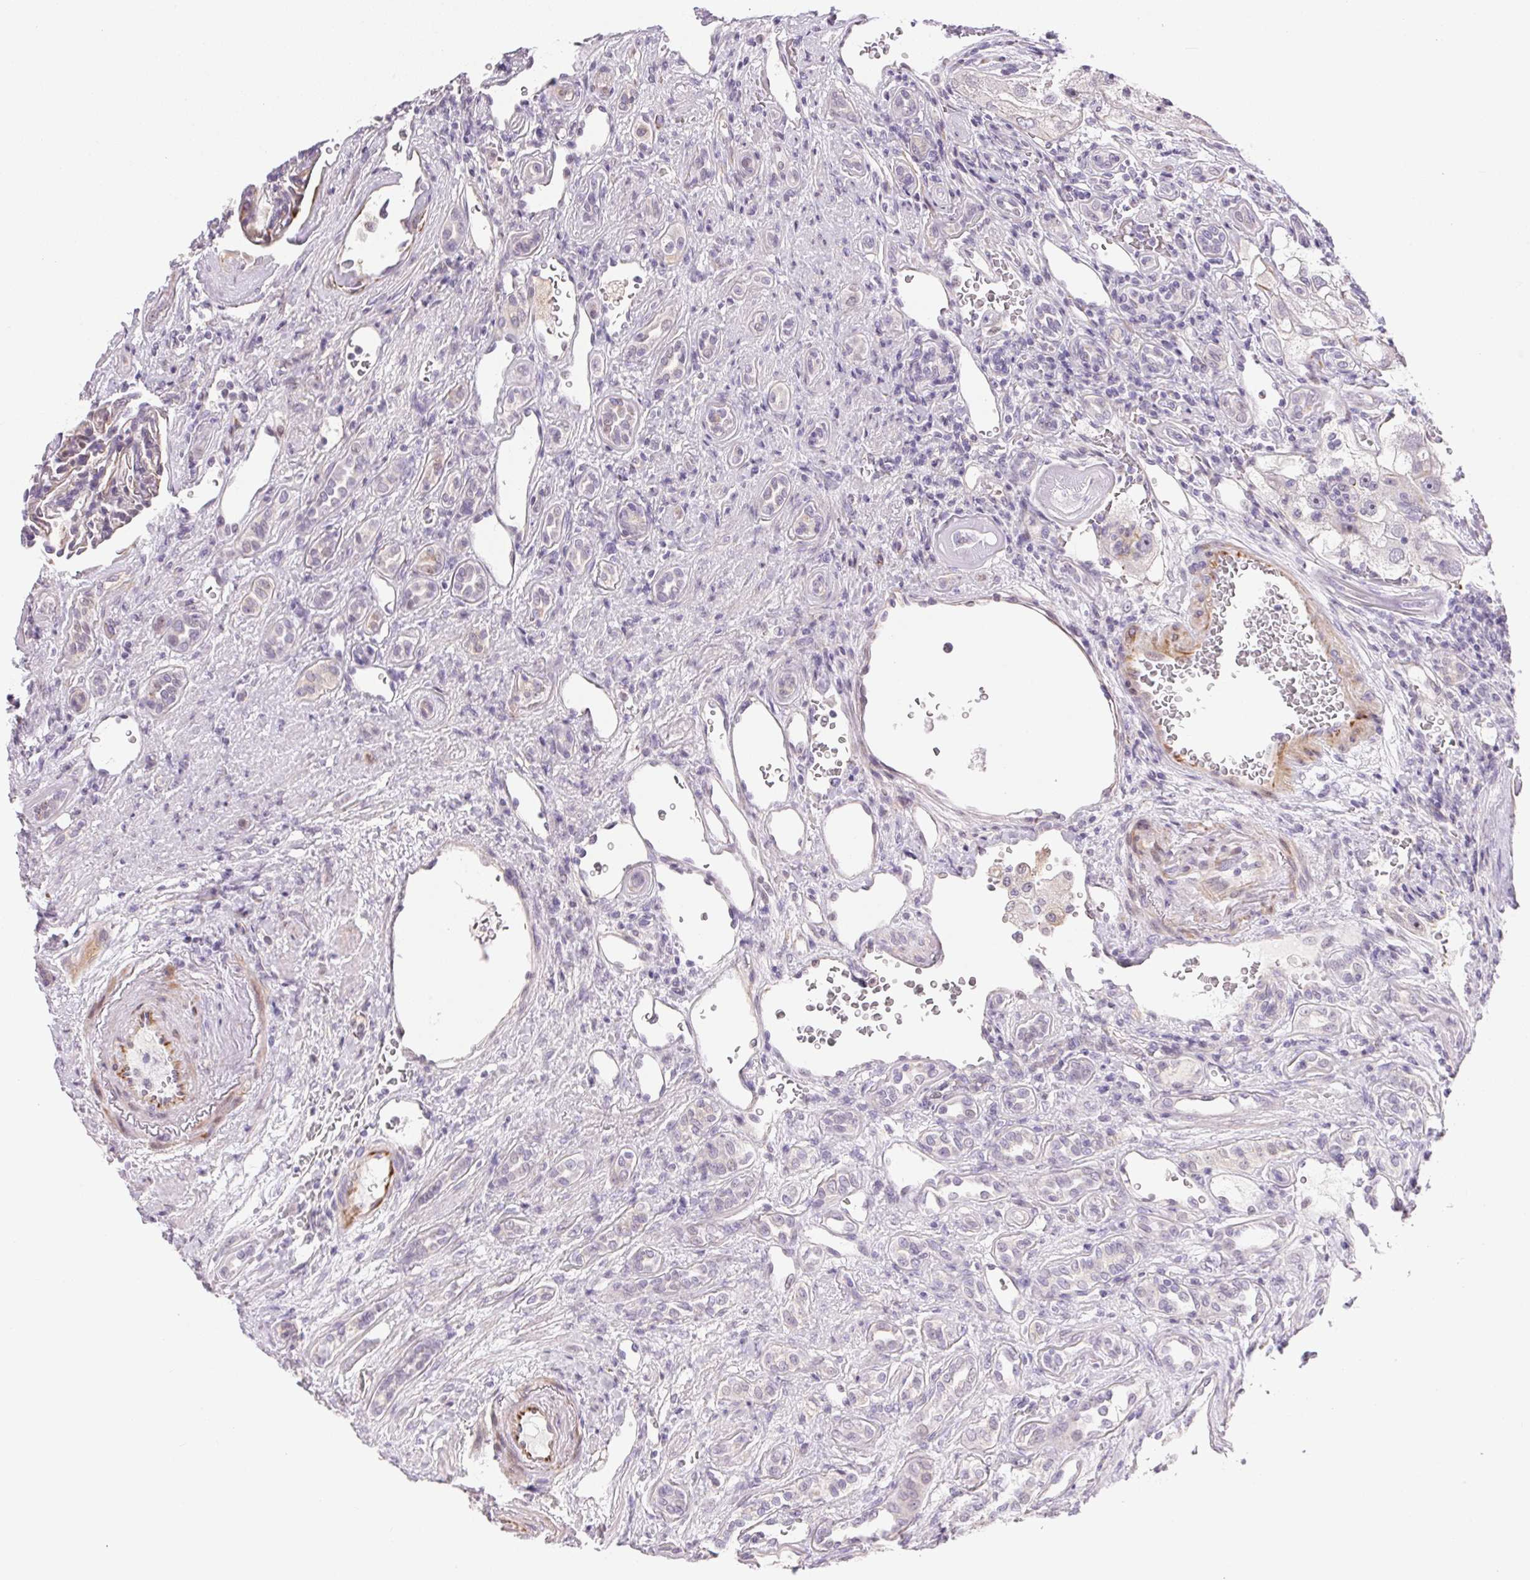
{"staining": {"intensity": "negative", "quantity": "none", "location": "none"}, "tissue": "renal cancer", "cell_type": "Tumor cells", "image_type": "cancer", "snomed": [{"axis": "morphology", "description": "Adenocarcinoma, NOS"}, {"axis": "topography", "description": "Kidney"}], "caption": "Immunohistochemical staining of human renal cancer (adenocarcinoma) shows no significant positivity in tumor cells.", "gene": "GYG2", "patient": {"sex": "male", "age": 63}}